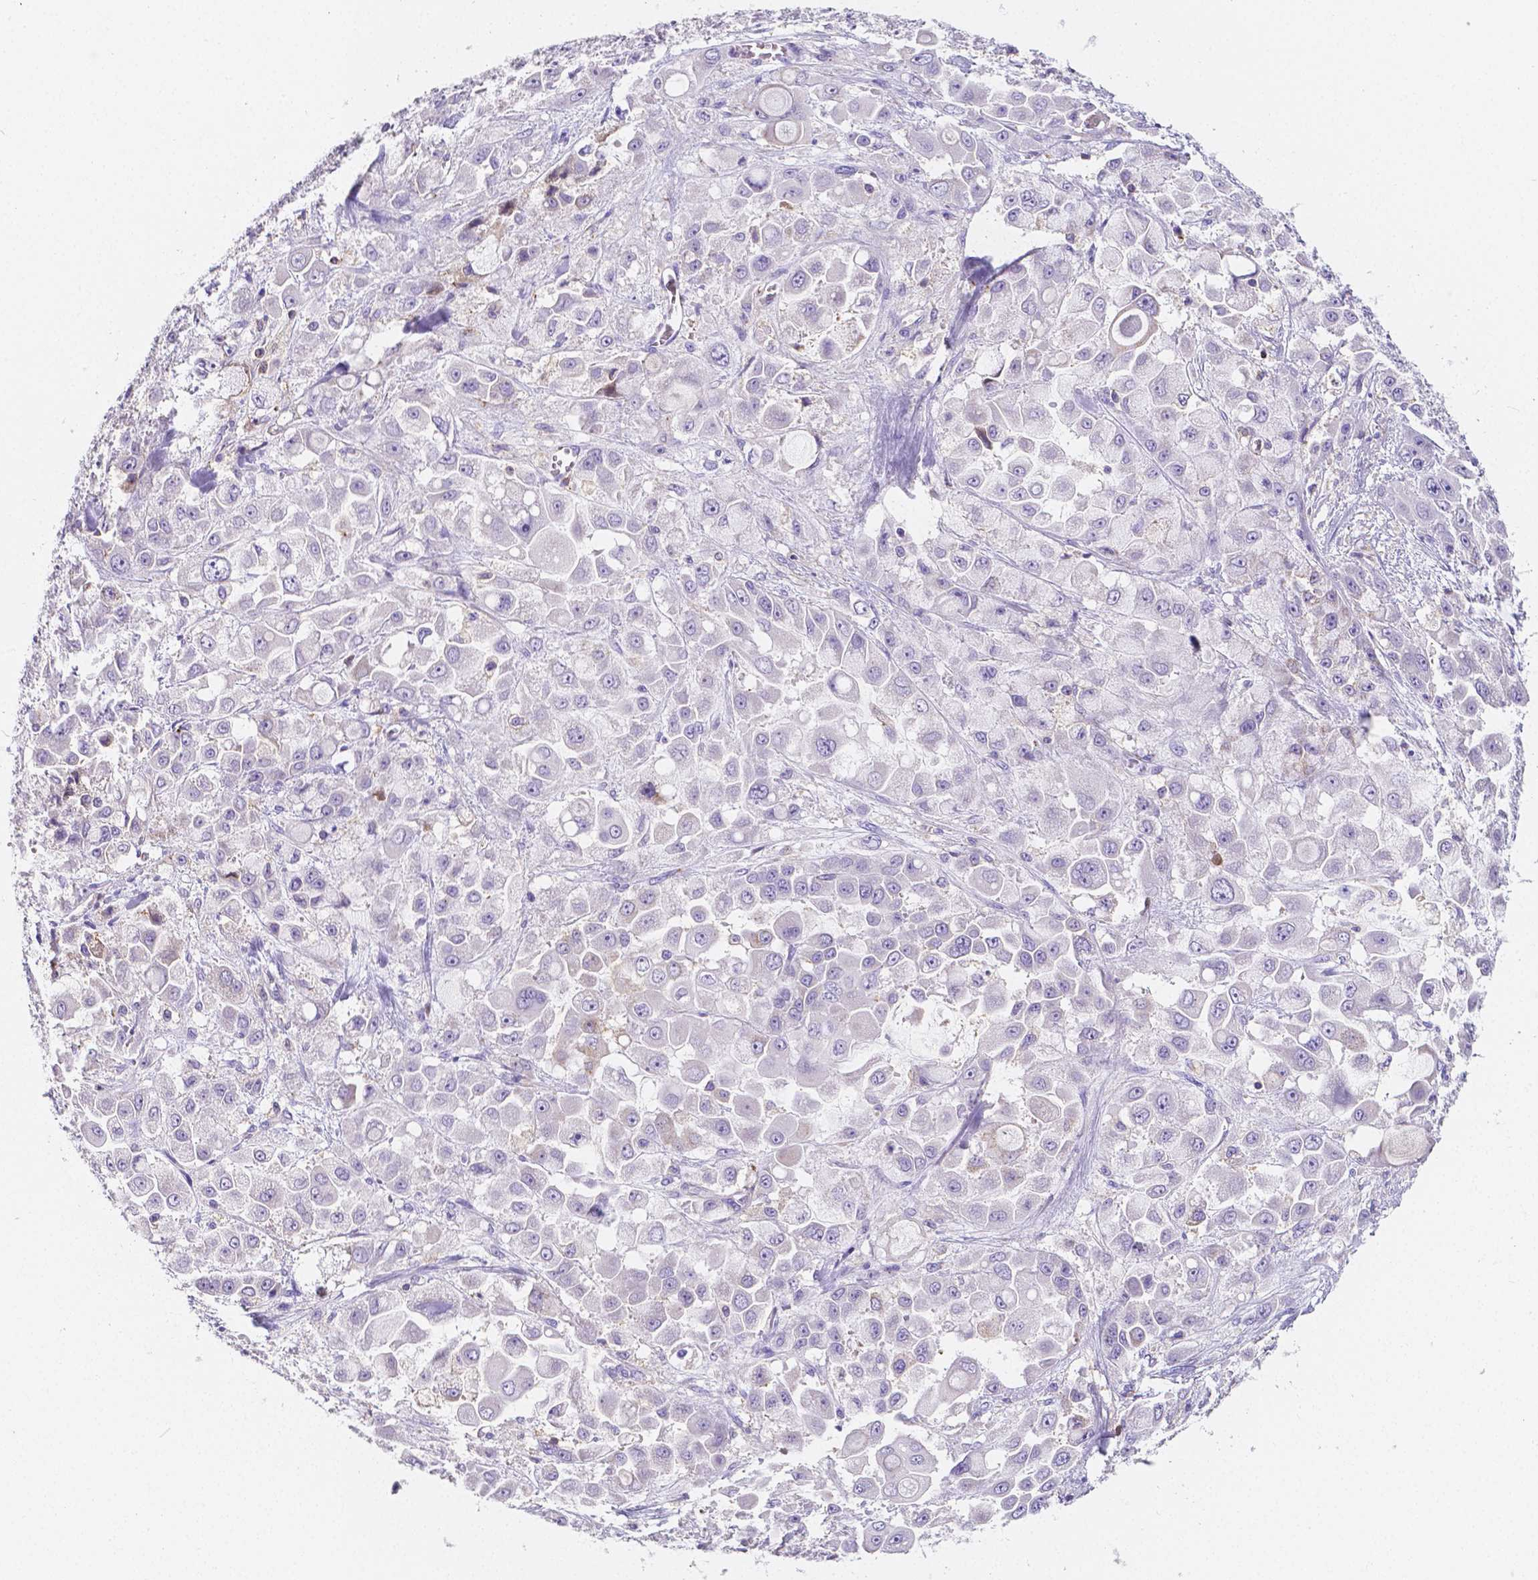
{"staining": {"intensity": "negative", "quantity": "none", "location": "none"}, "tissue": "stomach cancer", "cell_type": "Tumor cells", "image_type": "cancer", "snomed": [{"axis": "morphology", "description": "Adenocarcinoma, NOS"}, {"axis": "topography", "description": "Stomach"}], "caption": "IHC histopathology image of neoplastic tissue: stomach adenocarcinoma stained with DAB (3,3'-diaminobenzidine) displays no significant protein positivity in tumor cells.", "gene": "GABRD", "patient": {"sex": "female", "age": 76}}